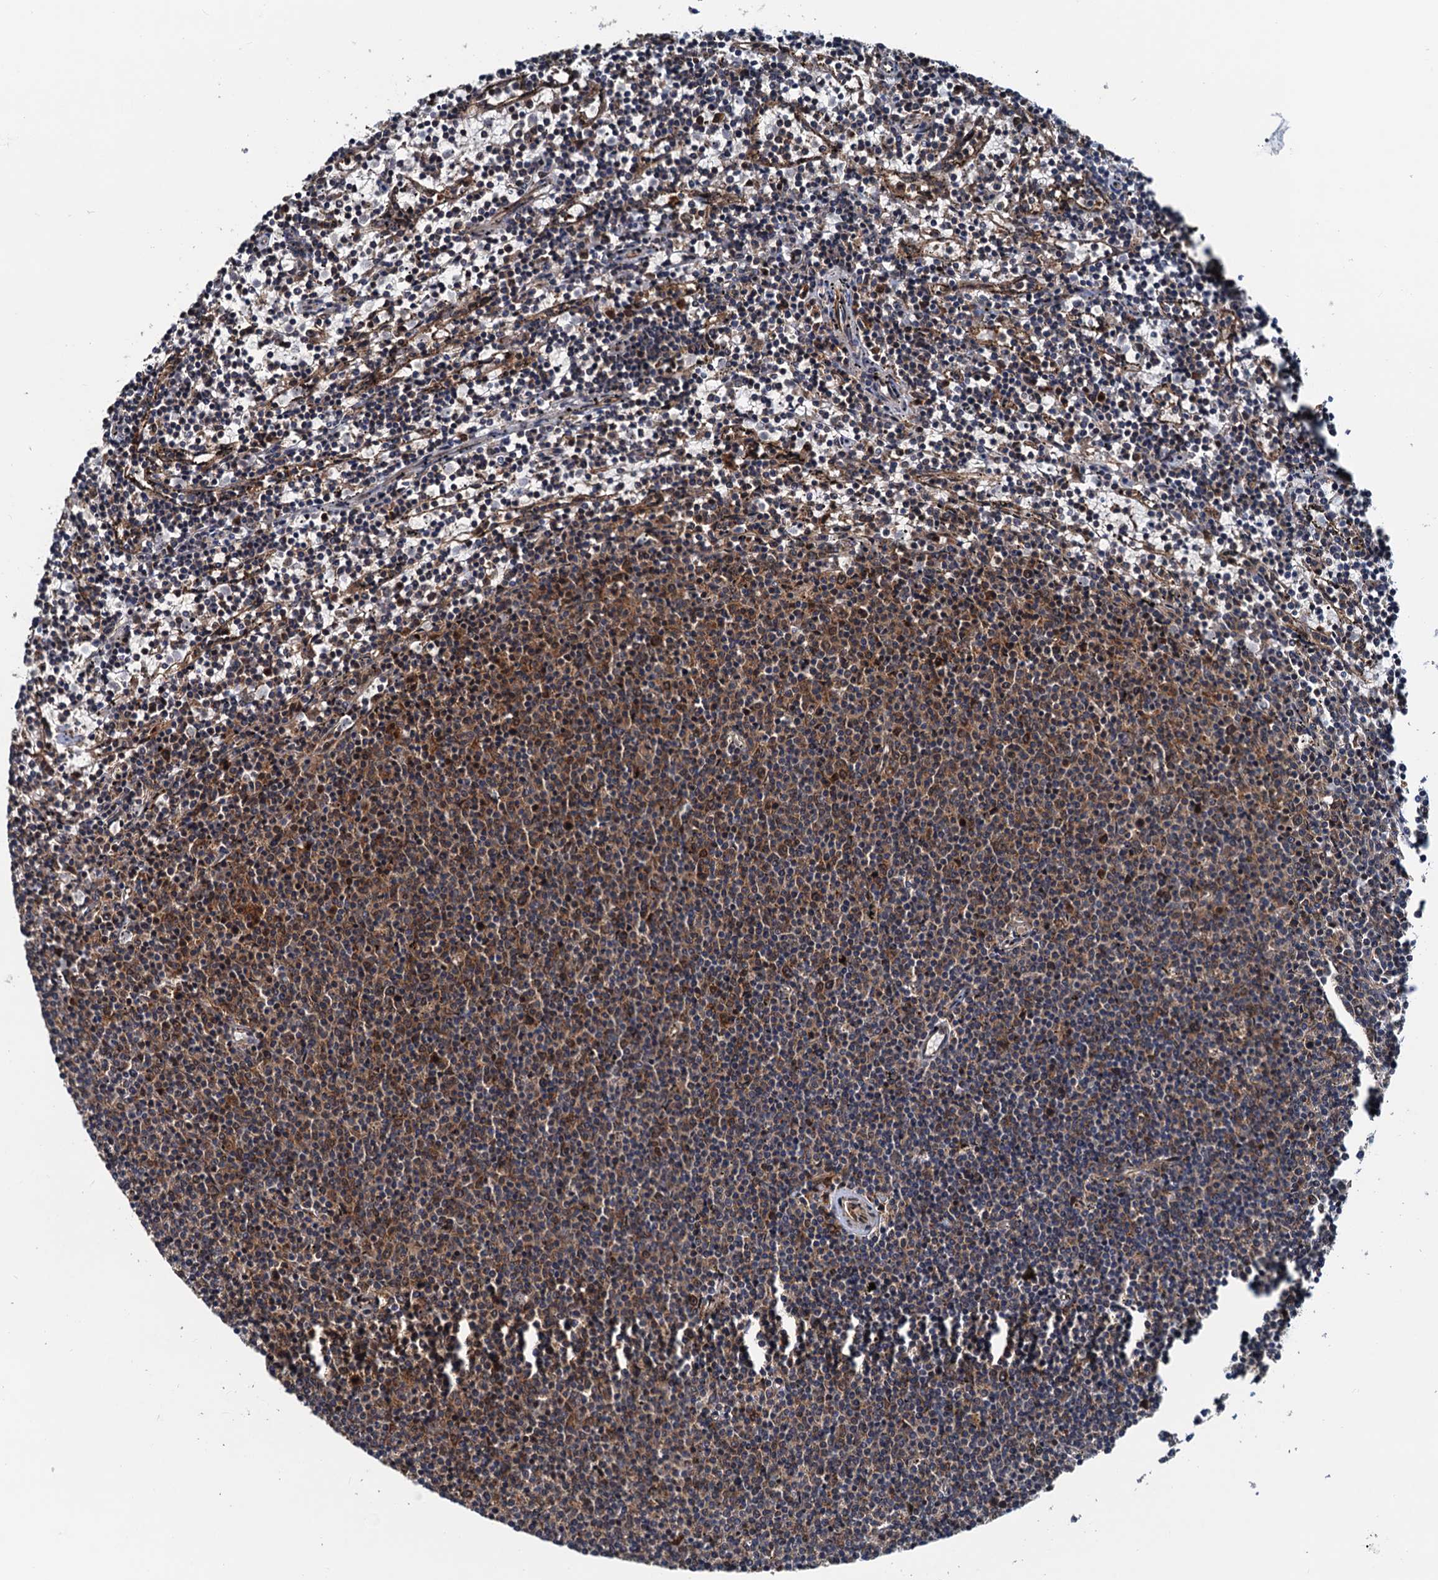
{"staining": {"intensity": "negative", "quantity": "none", "location": "none"}, "tissue": "lymphoma", "cell_type": "Tumor cells", "image_type": "cancer", "snomed": [{"axis": "morphology", "description": "Malignant lymphoma, non-Hodgkin's type, Low grade"}, {"axis": "topography", "description": "Spleen"}], "caption": "IHC histopathology image of human lymphoma stained for a protein (brown), which exhibits no positivity in tumor cells.", "gene": "AAGAB", "patient": {"sex": "female", "age": 50}}